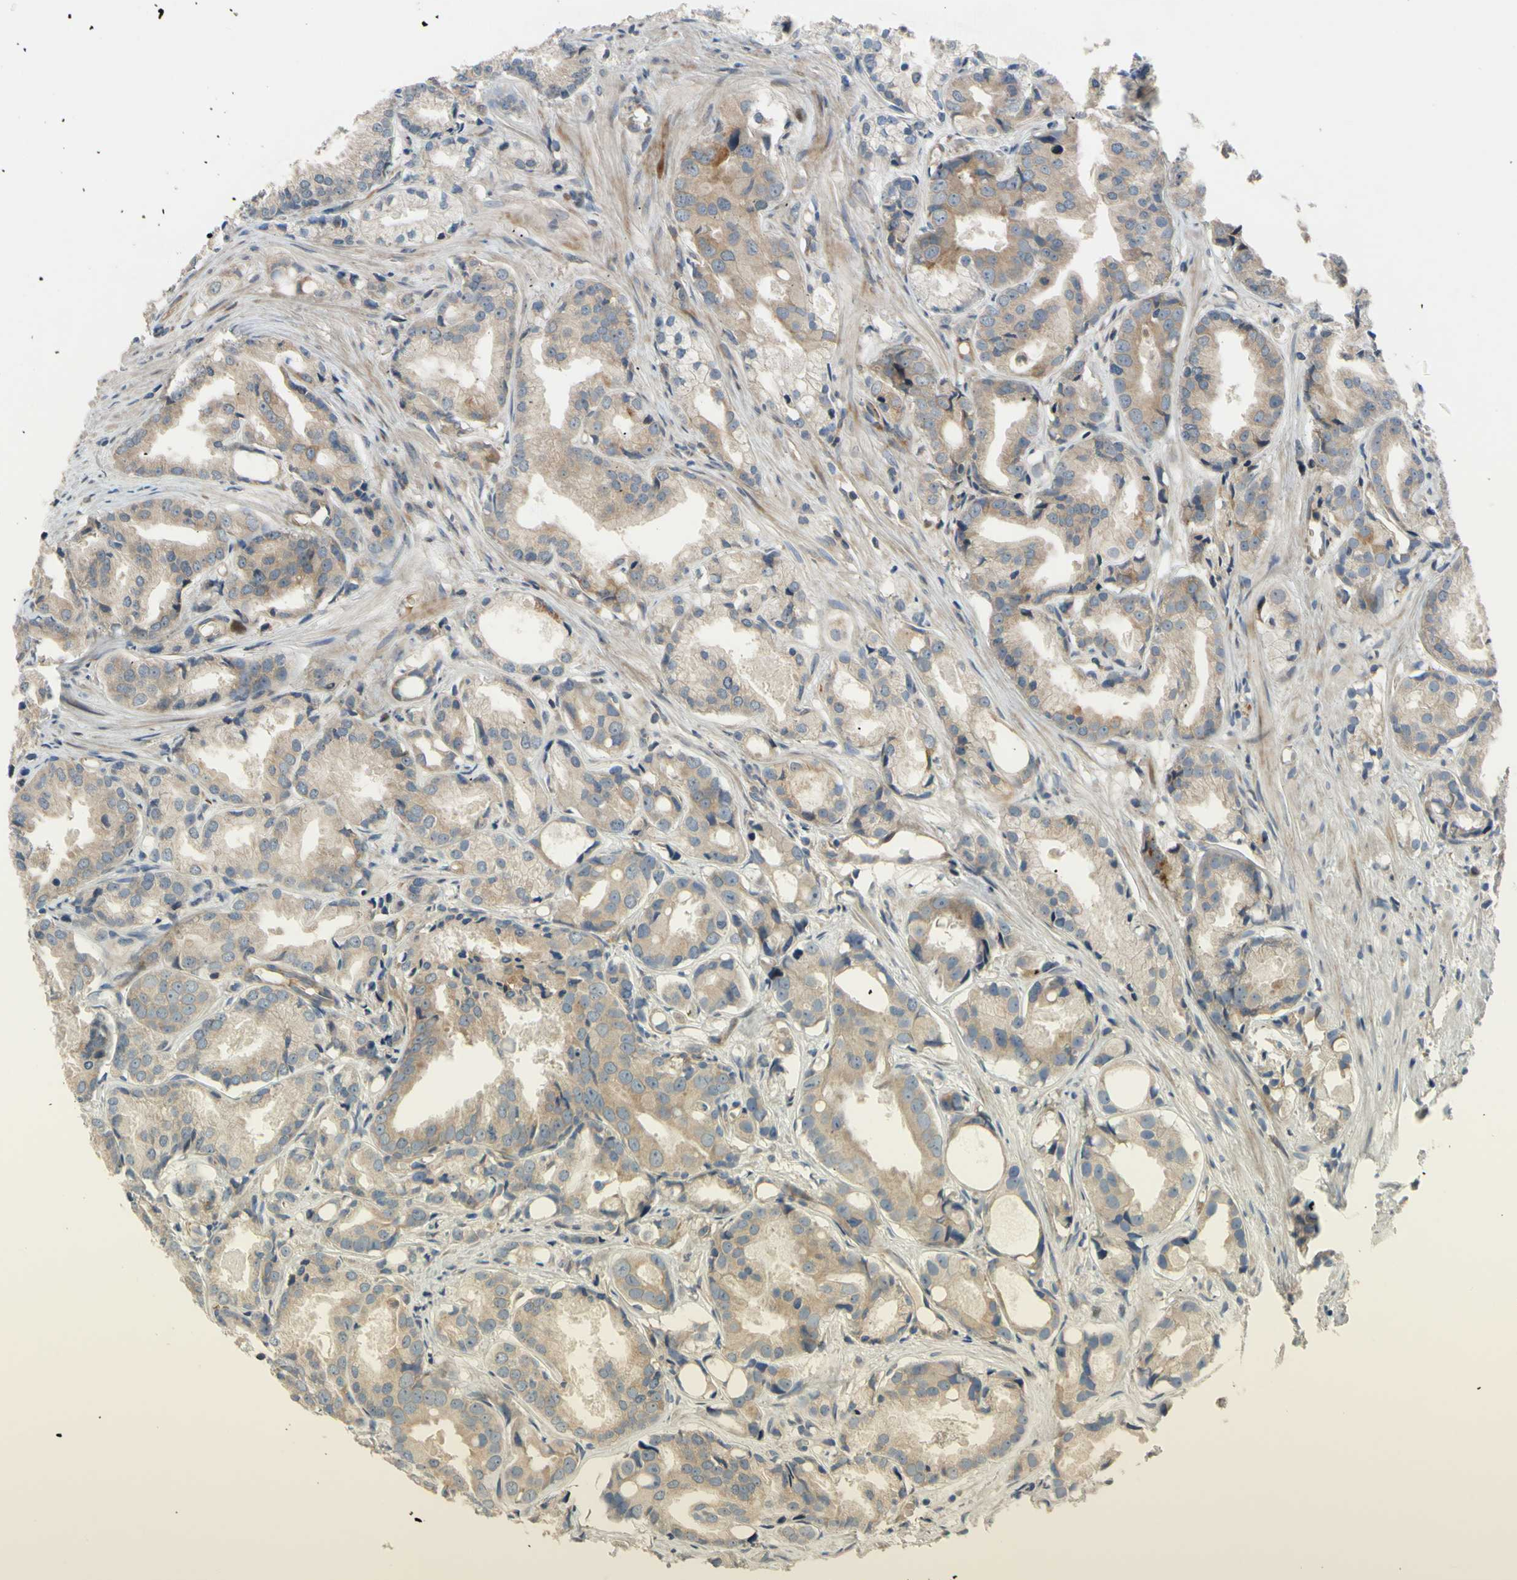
{"staining": {"intensity": "weak", "quantity": "25%-75%", "location": "cytoplasmic/membranous"}, "tissue": "prostate cancer", "cell_type": "Tumor cells", "image_type": "cancer", "snomed": [{"axis": "morphology", "description": "Adenocarcinoma, Low grade"}, {"axis": "topography", "description": "Prostate"}], "caption": "Tumor cells display weak cytoplasmic/membranous staining in about 25%-75% of cells in prostate cancer (low-grade adenocarcinoma).", "gene": "SPTLC1", "patient": {"sex": "male", "age": 72}}